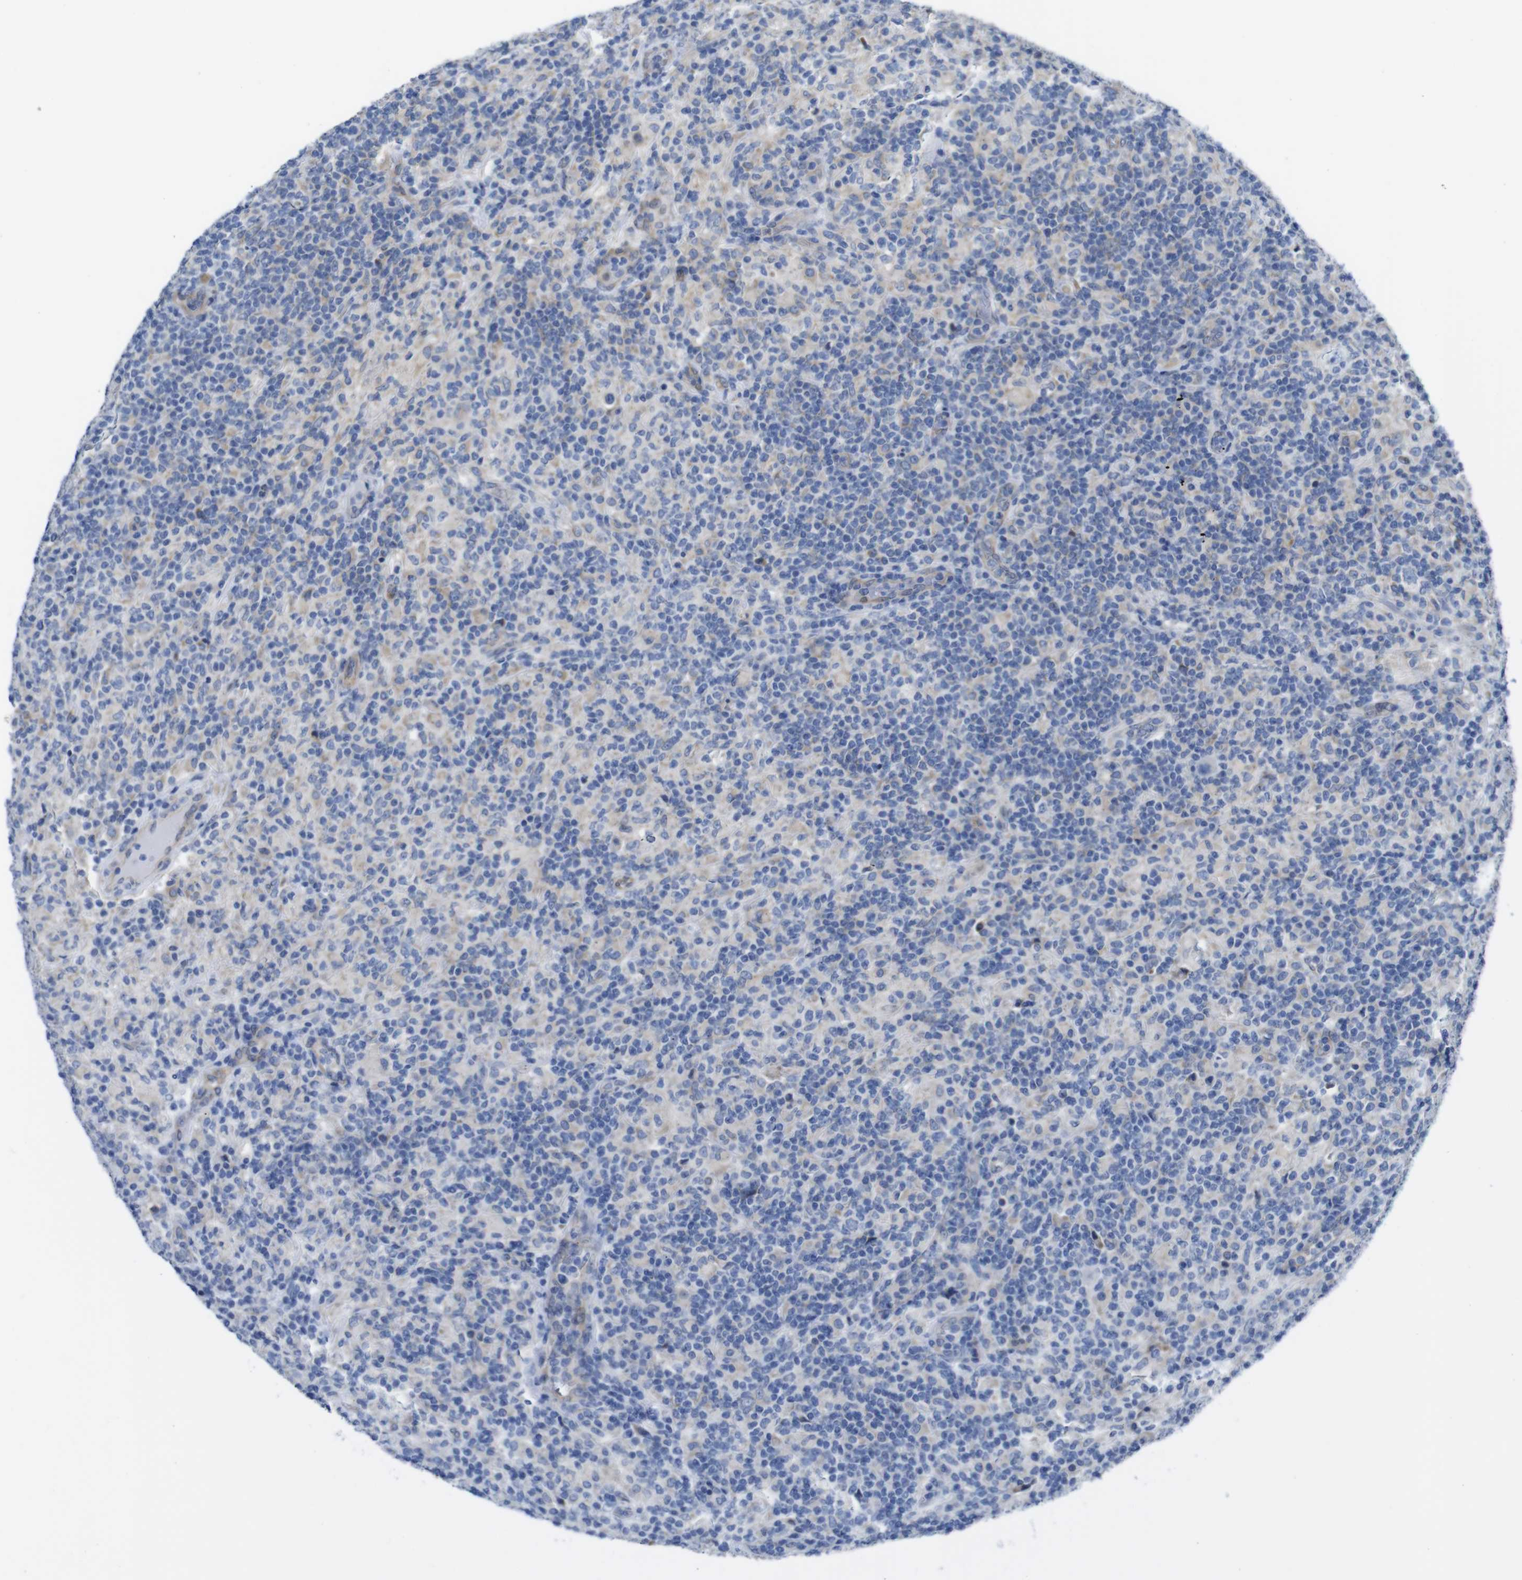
{"staining": {"intensity": "negative", "quantity": "none", "location": "none"}, "tissue": "lymphoma", "cell_type": "Tumor cells", "image_type": "cancer", "snomed": [{"axis": "morphology", "description": "Hodgkin's disease, NOS"}, {"axis": "topography", "description": "Lymph node"}], "caption": "This is an immunohistochemistry histopathology image of human lymphoma. There is no staining in tumor cells.", "gene": "DDRGK1", "patient": {"sex": "male", "age": 70}}